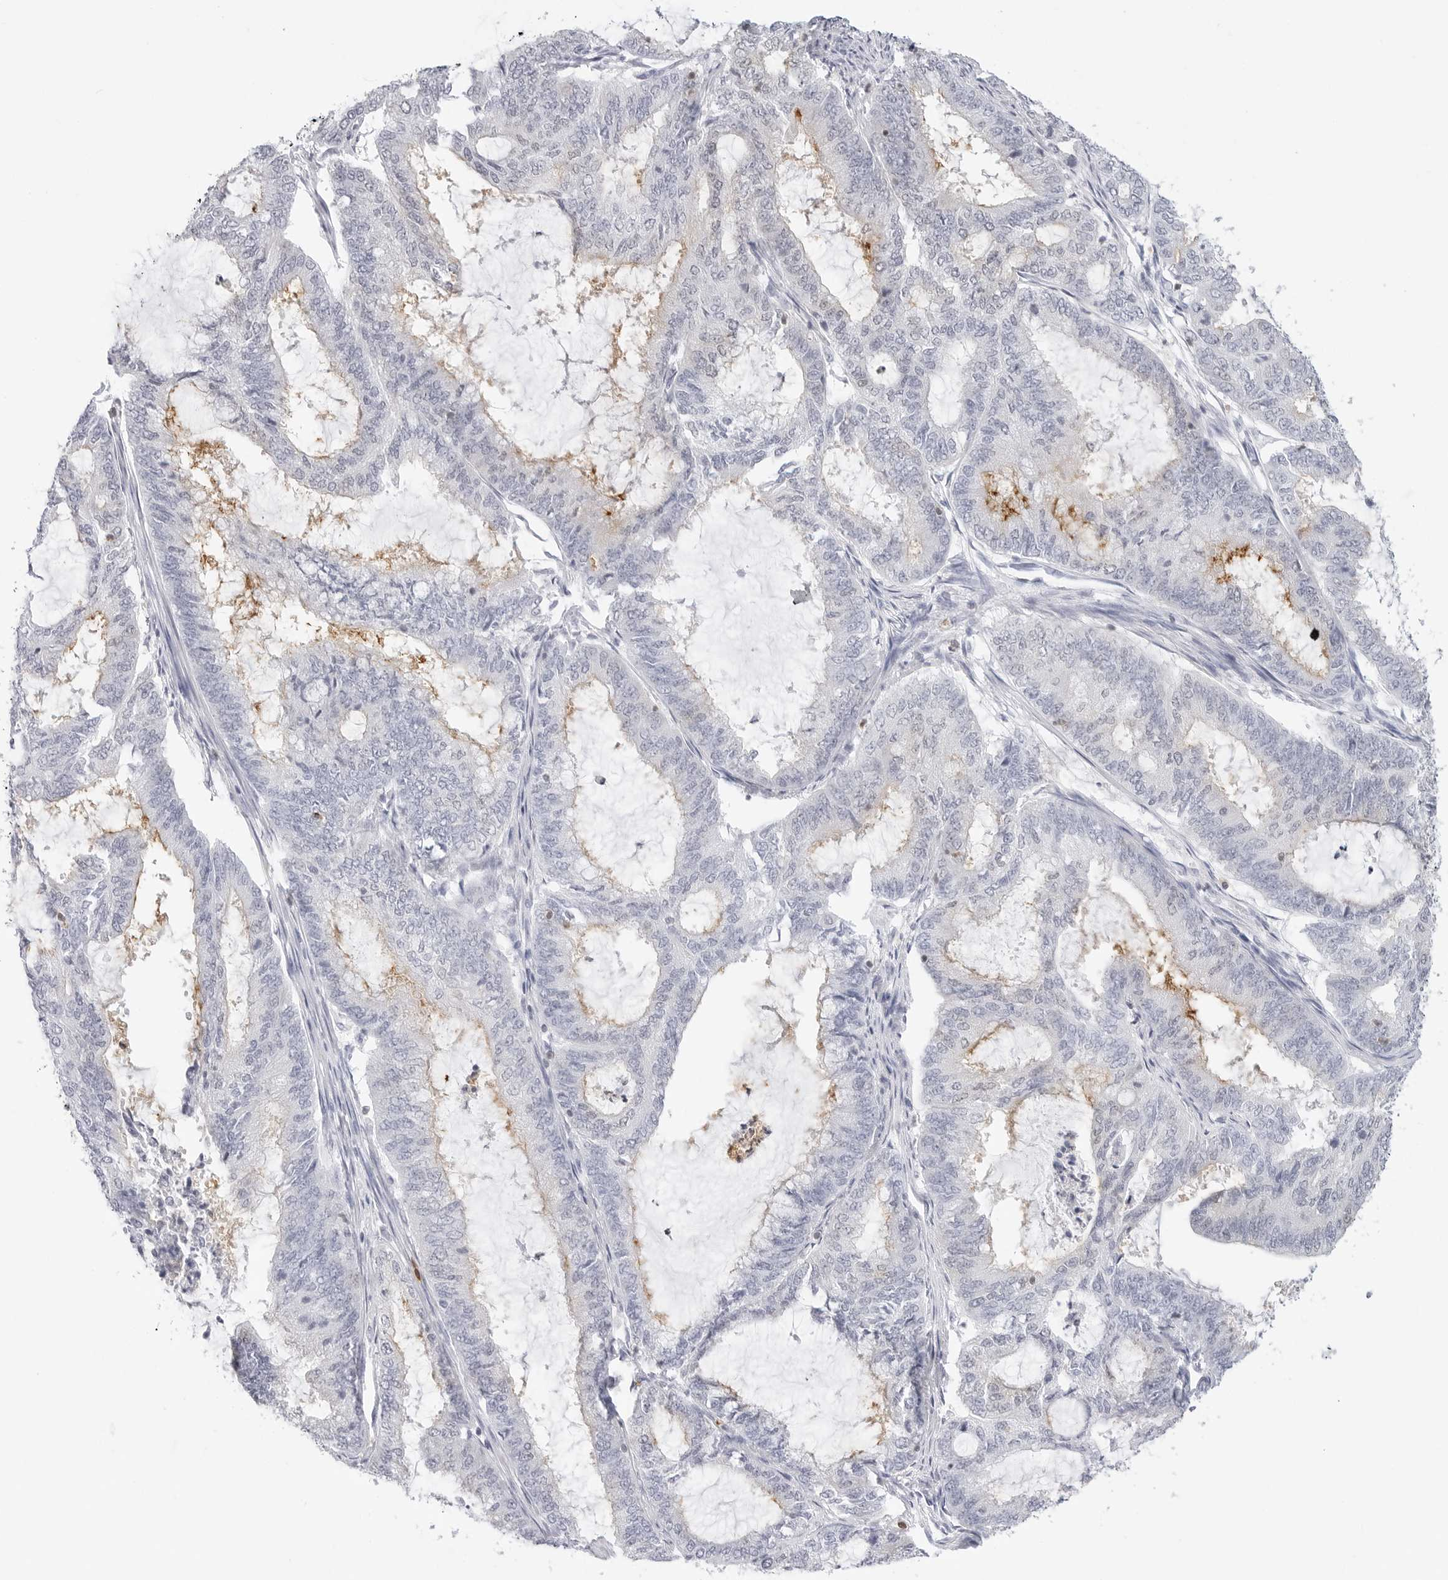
{"staining": {"intensity": "negative", "quantity": "none", "location": "none"}, "tissue": "endometrial cancer", "cell_type": "Tumor cells", "image_type": "cancer", "snomed": [{"axis": "morphology", "description": "Adenocarcinoma, NOS"}, {"axis": "topography", "description": "Endometrium"}], "caption": "Immunohistochemistry micrograph of endometrial cancer (adenocarcinoma) stained for a protein (brown), which exhibits no expression in tumor cells.", "gene": "SLC9A3R1", "patient": {"sex": "female", "age": 51}}